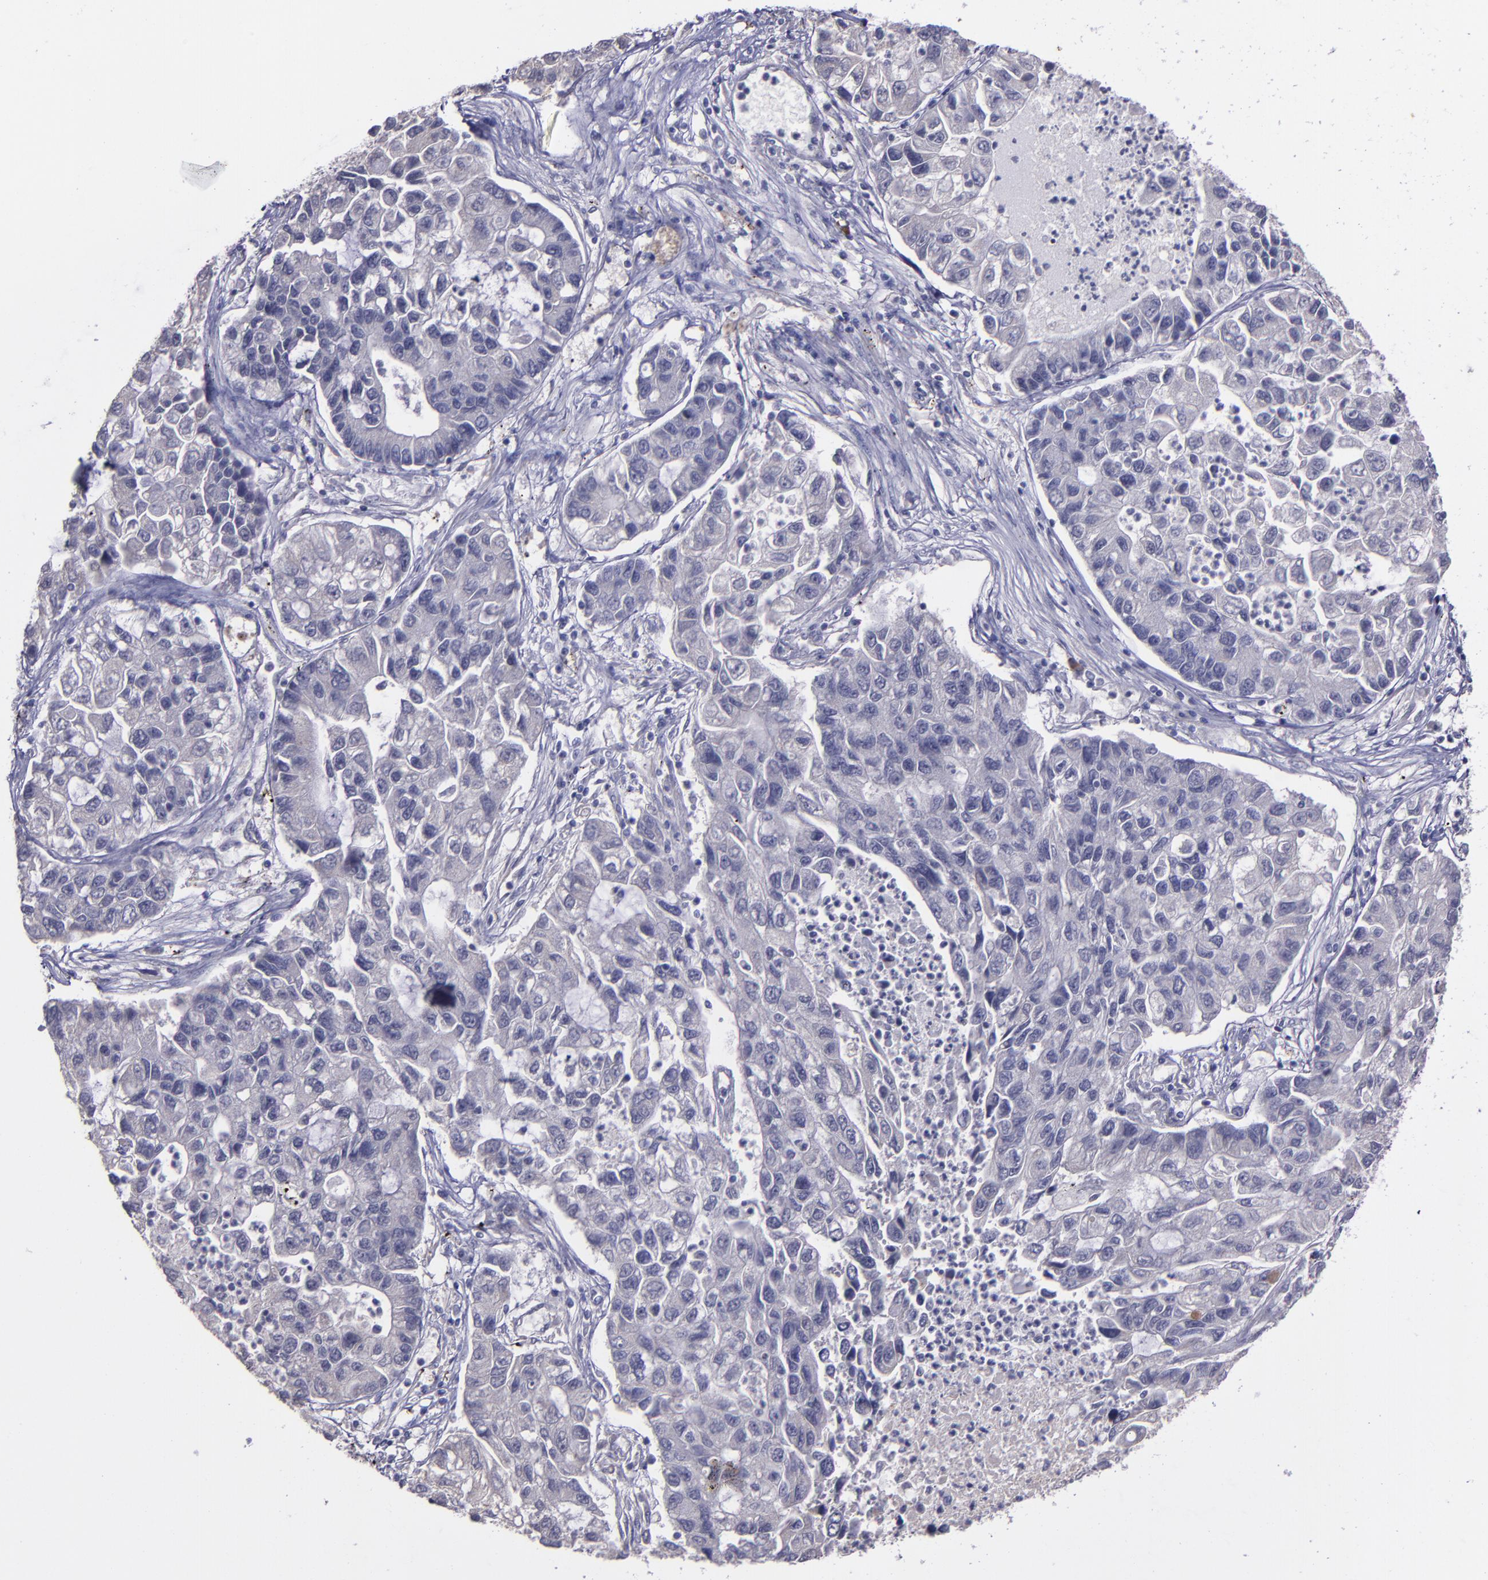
{"staining": {"intensity": "negative", "quantity": "none", "location": "none"}, "tissue": "lung cancer", "cell_type": "Tumor cells", "image_type": "cancer", "snomed": [{"axis": "morphology", "description": "Adenocarcinoma, NOS"}, {"axis": "topography", "description": "Lung"}], "caption": "A micrograph of lung cancer stained for a protein displays no brown staining in tumor cells.", "gene": "MASP1", "patient": {"sex": "female", "age": 51}}